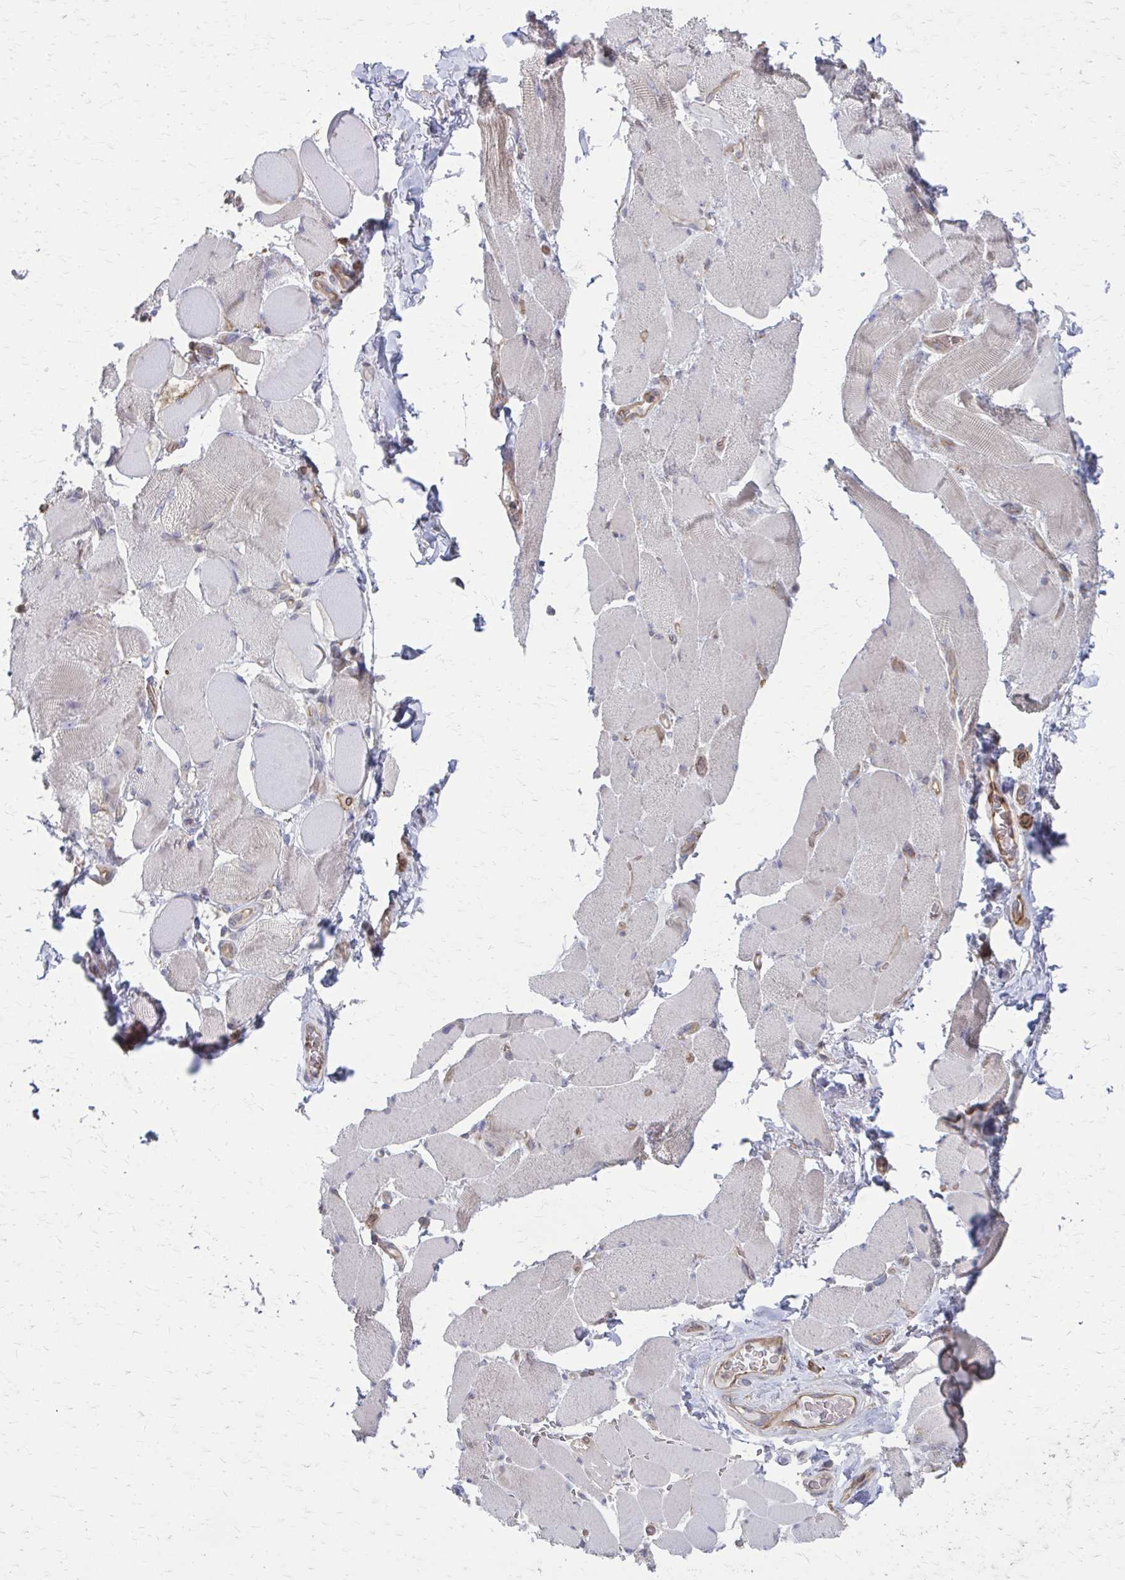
{"staining": {"intensity": "negative", "quantity": "none", "location": "none"}, "tissue": "skeletal muscle", "cell_type": "Myocytes", "image_type": "normal", "snomed": [{"axis": "morphology", "description": "Normal tissue, NOS"}, {"axis": "topography", "description": "Skeletal muscle"}, {"axis": "topography", "description": "Anal"}, {"axis": "topography", "description": "Peripheral nerve tissue"}], "caption": "DAB (3,3'-diaminobenzidine) immunohistochemical staining of unremarkable human skeletal muscle displays no significant staining in myocytes.", "gene": "MMP14", "patient": {"sex": "male", "age": 53}}